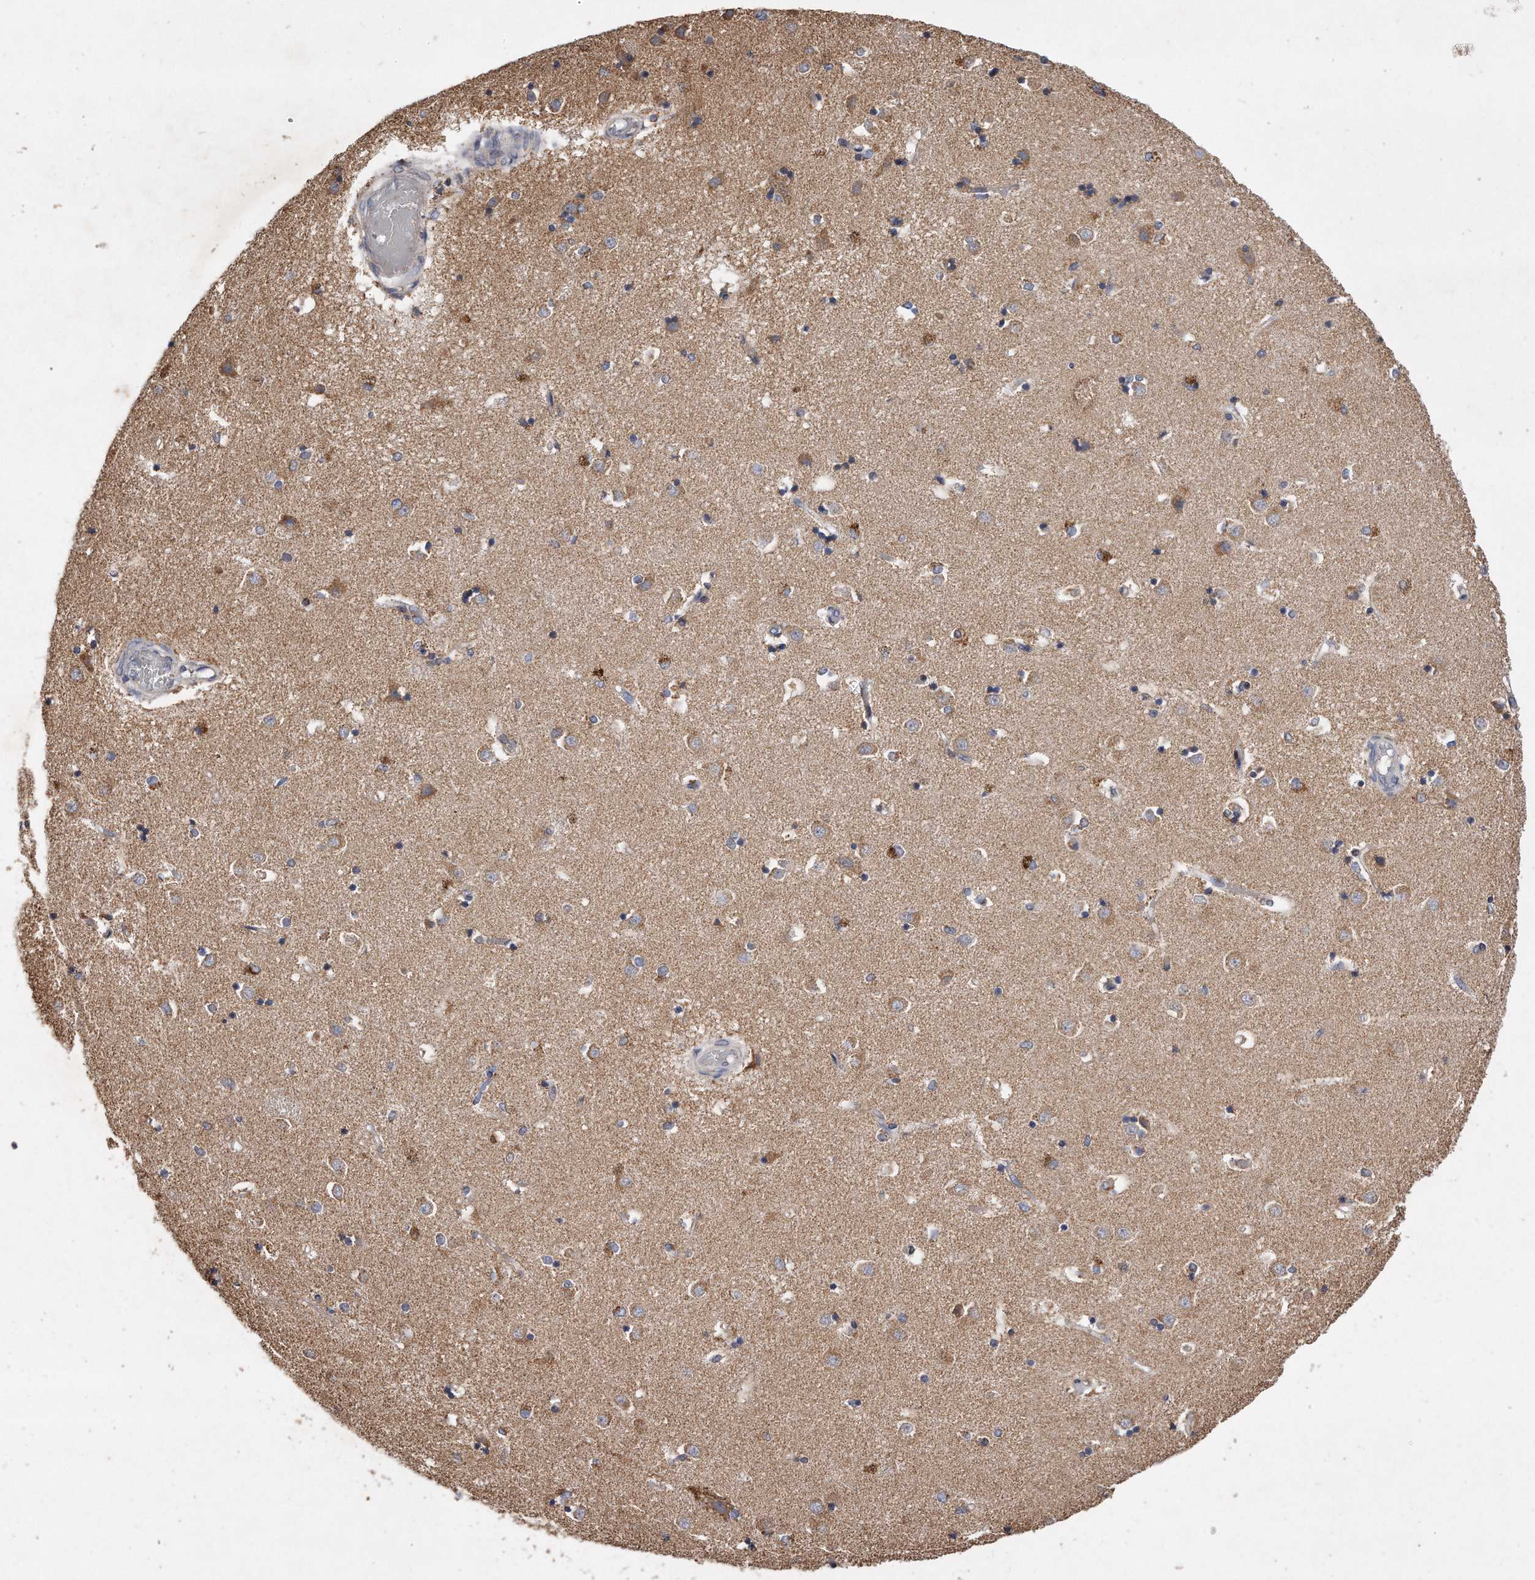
{"staining": {"intensity": "moderate", "quantity": "<25%", "location": "cytoplasmic/membranous"}, "tissue": "caudate", "cell_type": "Glial cells", "image_type": "normal", "snomed": [{"axis": "morphology", "description": "Normal tissue, NOS"}, {"axis": "topography", "description": "Lateral ventricle wall"}], "caption": "The immunohistochemical stain shows moderate cytoplasmic/membranous positivity in glial cells of normal caudate. (DAB (3,3'-diaminobenzidine) = brown stain, brightfield microscopy at high magnification).", "gene": "PPP5C", "patient": {"sex": "male", "age": 45}}